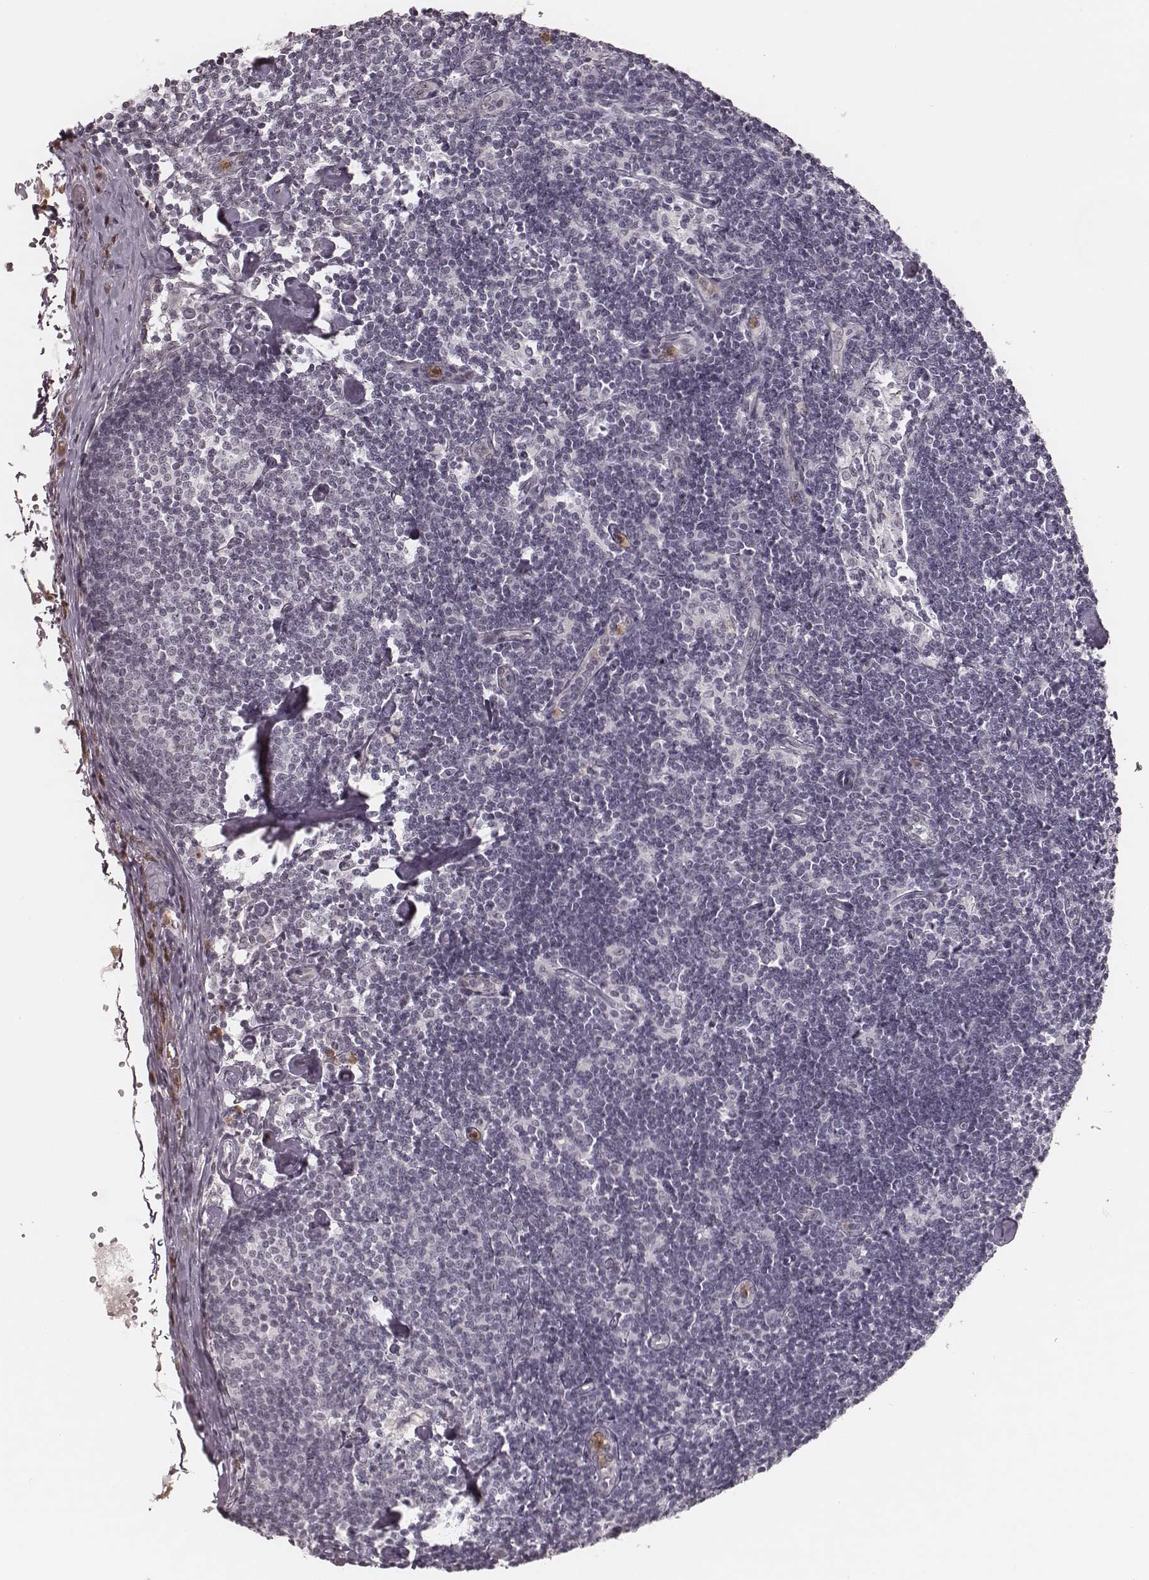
{"staining": {"intensity": "negative", "quantity": "none", "location": "none"}, "tissue": "lymph node", "cell_type": "Germinal center cells", "image_type": "normal", "snomed": [{"axis": "morphology", "description": "Normal tissue, NOS"}, {"axis": "topography", "description": "Lymph node"}], "caption": "Immunohistochemistry (IHC) micrograph of unremarkable human lymph node stained for a protein (brown), which exhibits no positivity in germinal center cells.", "gene": "KITLG", "patient": {"sex": "female", "age": 42}}